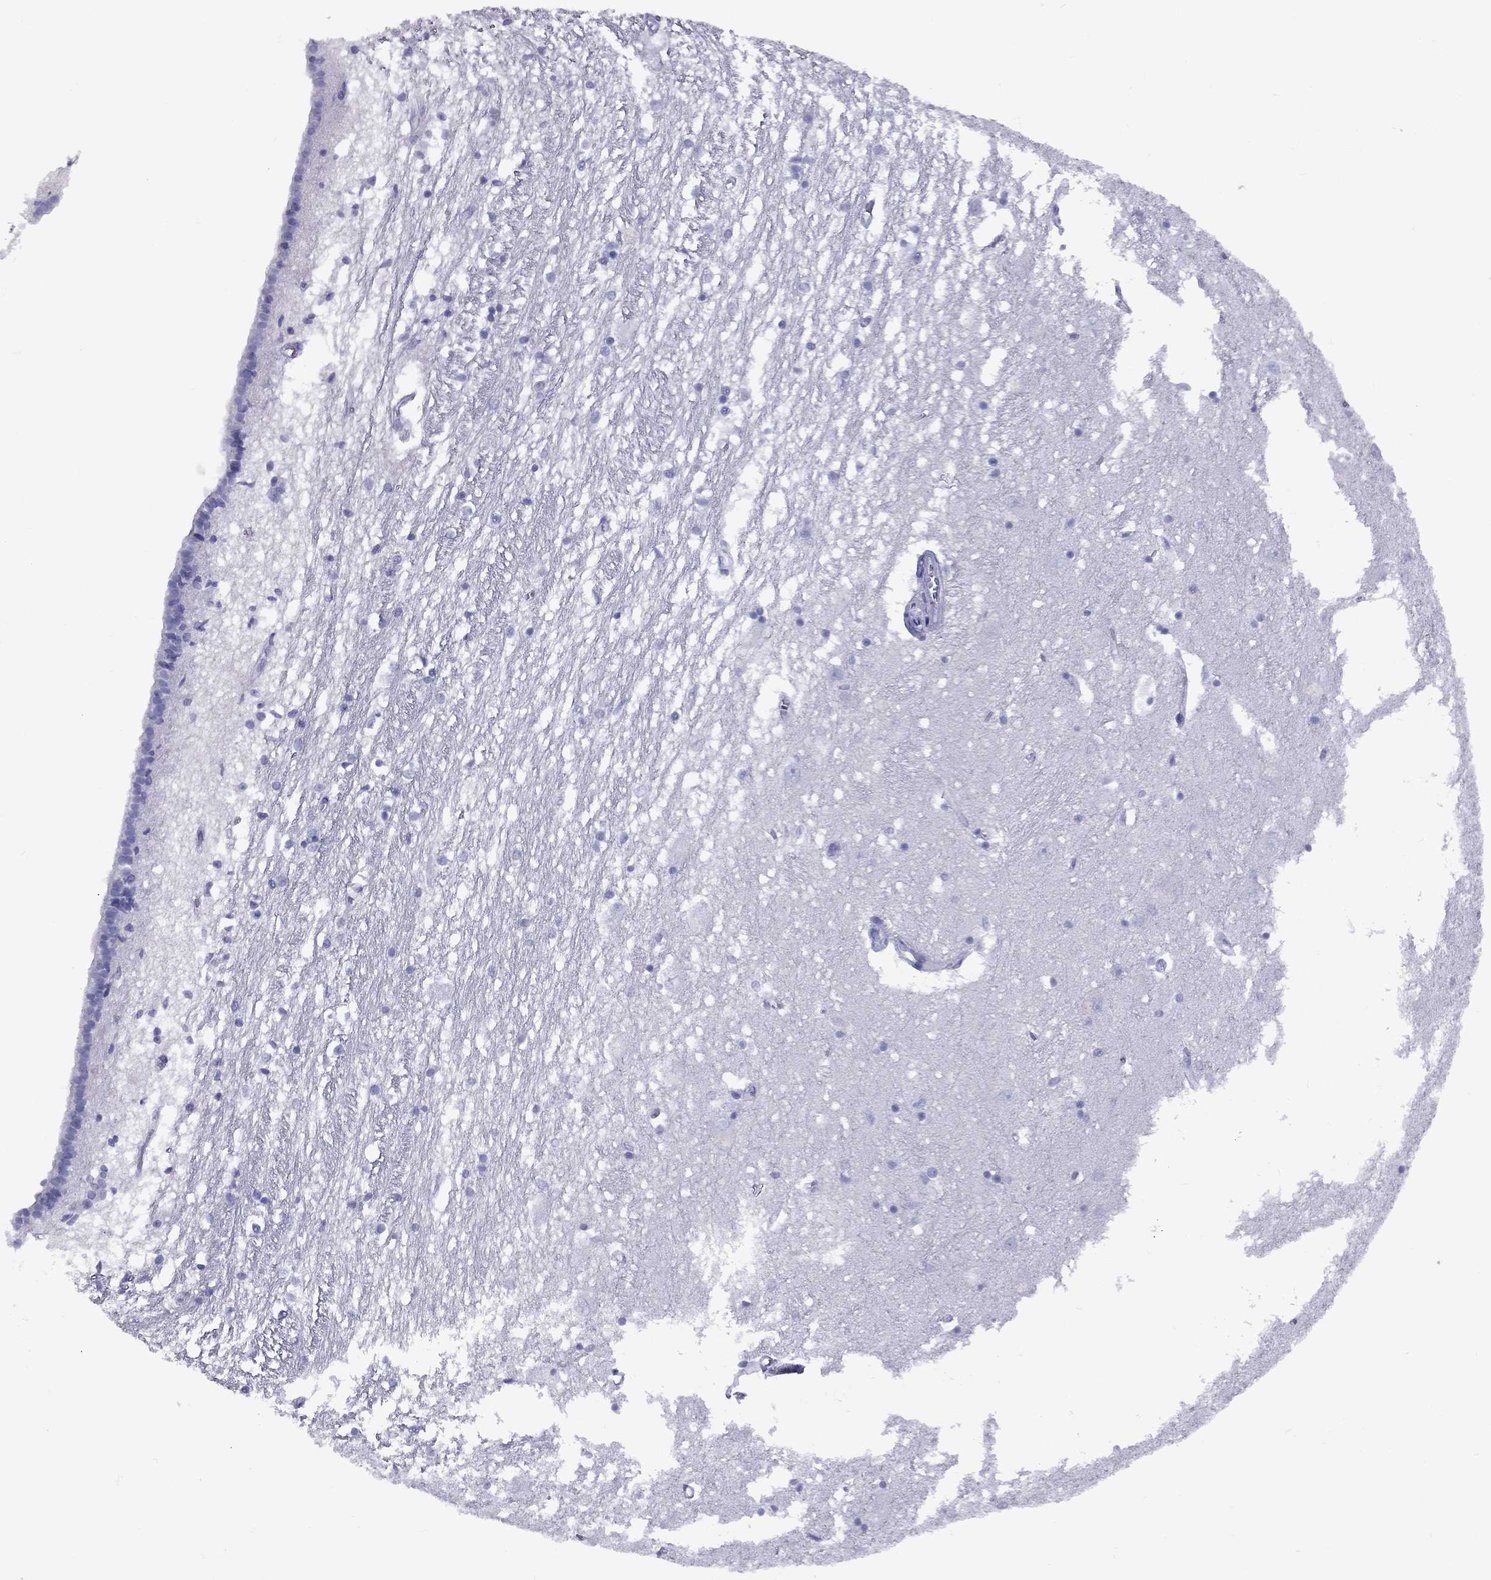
{"staining": {"intensity": "negative", "quantity": "none", "location": "none"}, "tissue": "caudate", "cell_type": "Glial cells", "image_type": "normal", "snomed": [{"axis": "morphology", "description": "Normal tissue, NOS"}, {"axis": "topography", "description": "Lateral ventricle wall"}], "caption": "Immunohistochemistry (IHC) image of benign caudate stained for a protein (brown), which exhibits no positivity in glial cells. (Brightfield microscopy of DAB immunohistochemistry (IHC) at high magnification).", "gene": "FSCN3", "patient": {"sex": "female", "age": 71}}